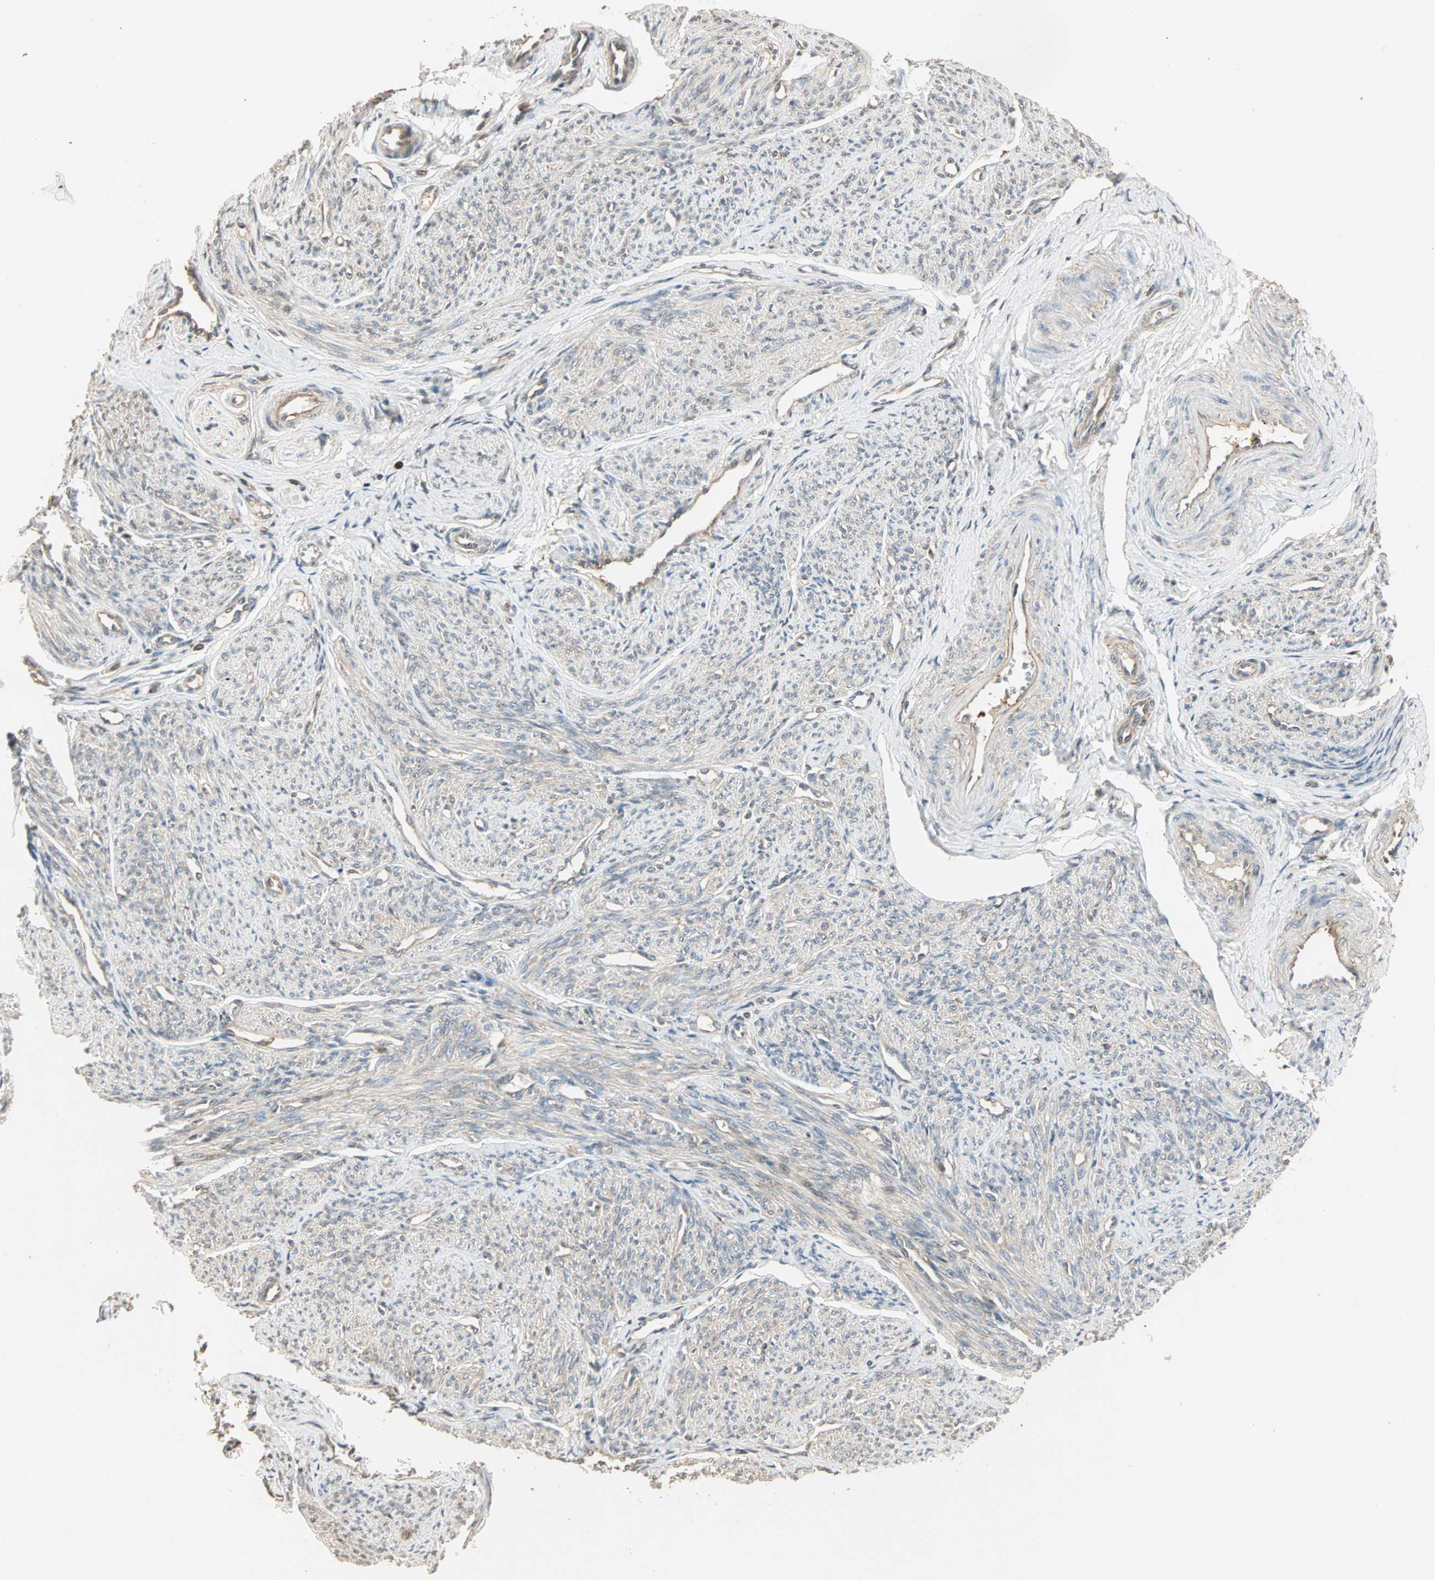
{"staining": {"intensity": "weak", "quantity": "25%-75%", "location": "cytoplasmic/membranous"}, "tissue": "smooth muscle", "cell_type": "Smooth muscle cells", "image_type": "normal", "snomed": [{"axis": "morphology", "description": "Normal tissue, NOS"}, {"axis": "topography", "description": "Smooth muscle"}], "caption": "This image exhibits immunohistochemistry (IHC) staining of unremarkable human smooth muscle, with low weak cytoplasmic/membranous staining in about 25%-75% of smooth muscle cells.", "gene": "DRG2", "patient": {"sex": "female", "age": 65}}